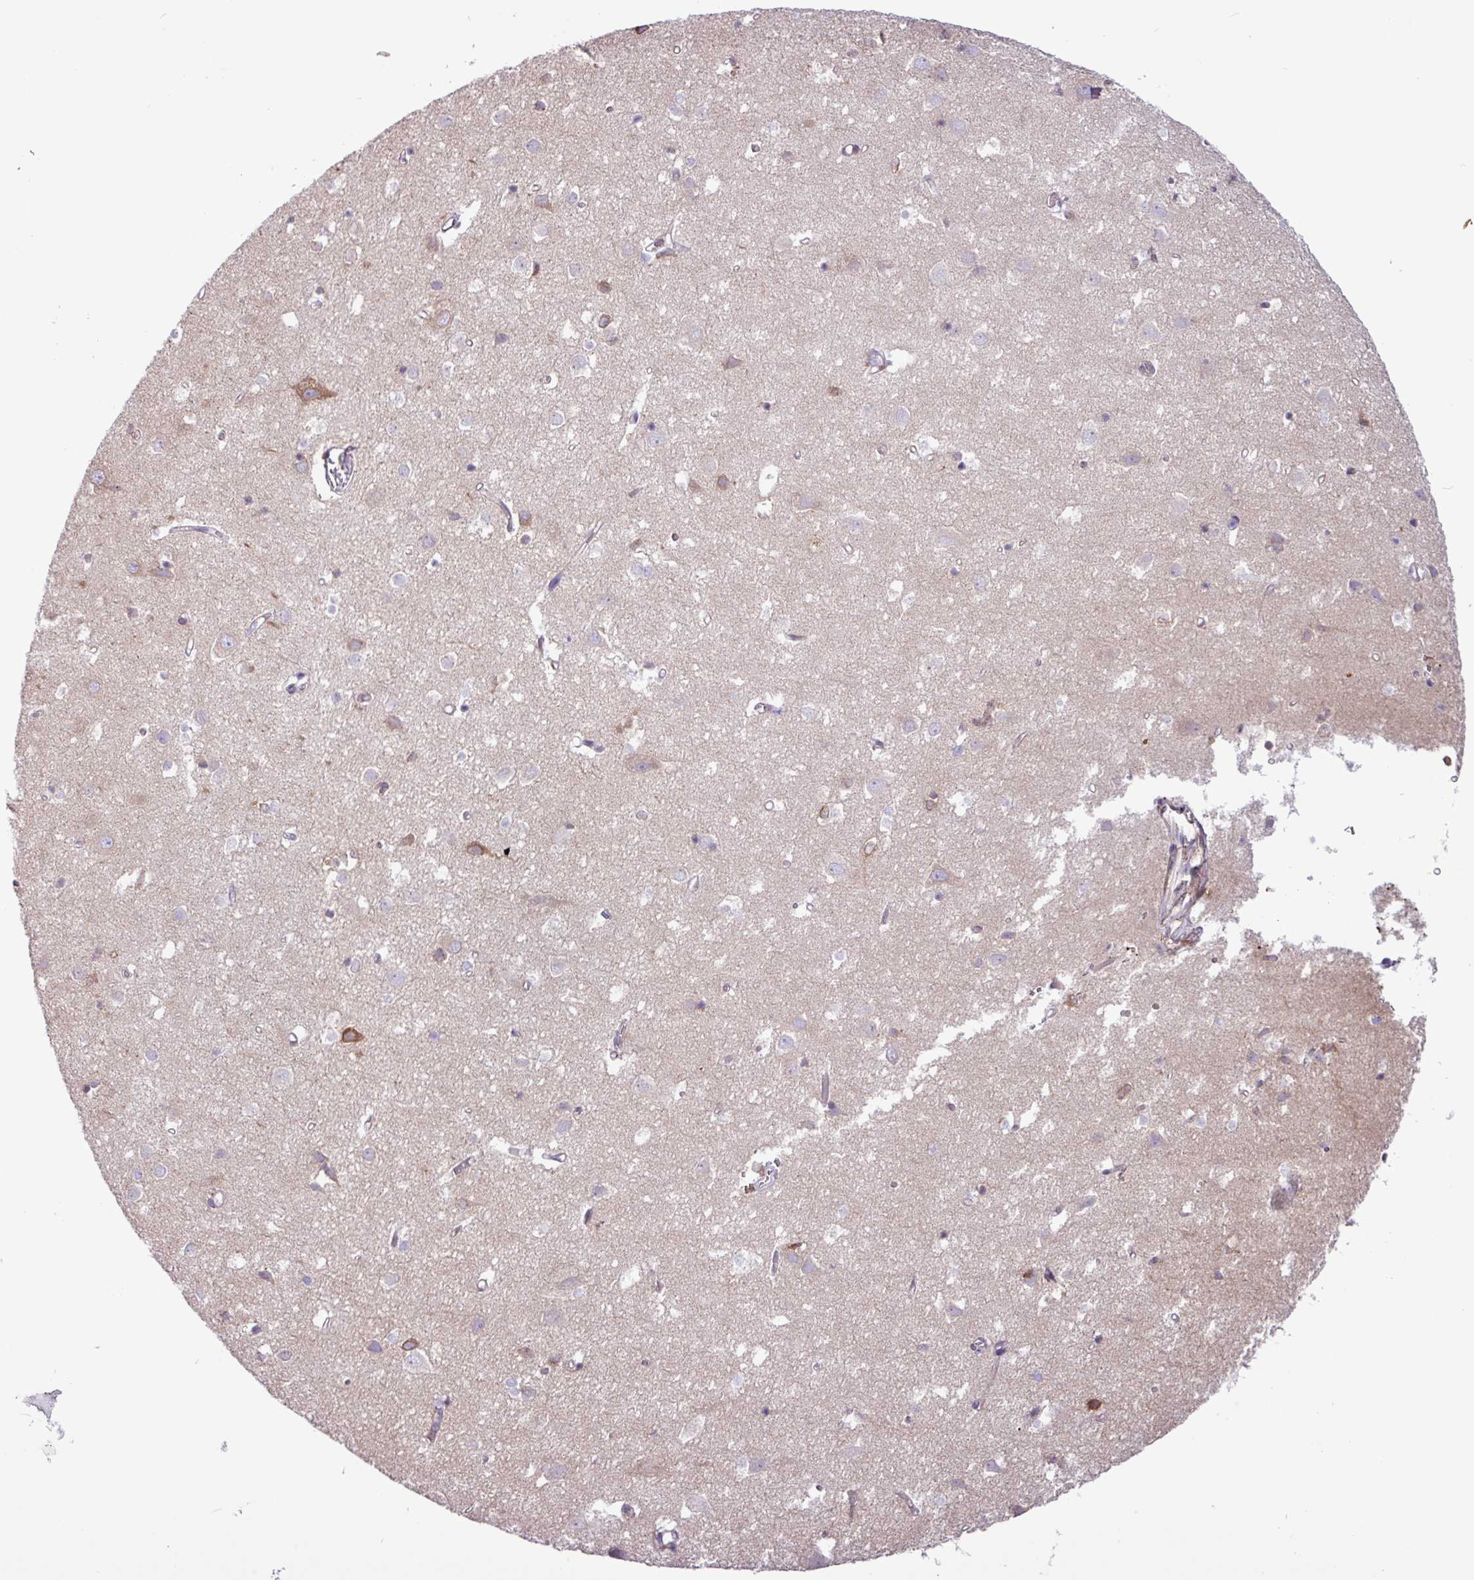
{"staining": {"intensity": "weak", "quantity": "25%-75%", "location": "cytoplasmic/membranous"}, "tissue": "cerebral cortex", "cell_type": "Endothelial cells", "image_type": "normal", "snomed": [{"axis": "morphology", "description": "Normal tissue, NOS"}, {"axis": "topography", "description": "Cerebral cortex"}], "caption": "Weak cytoplasmic/membranous expression is present in approximately 25%-75% of endothelial cells in unremarkable cerebral cortex. (DAB IHC, brown staining for protein, blue staining for nuclei).", "gene": "SLC38A1", "patient": {"sex": "male", "age": 70}}